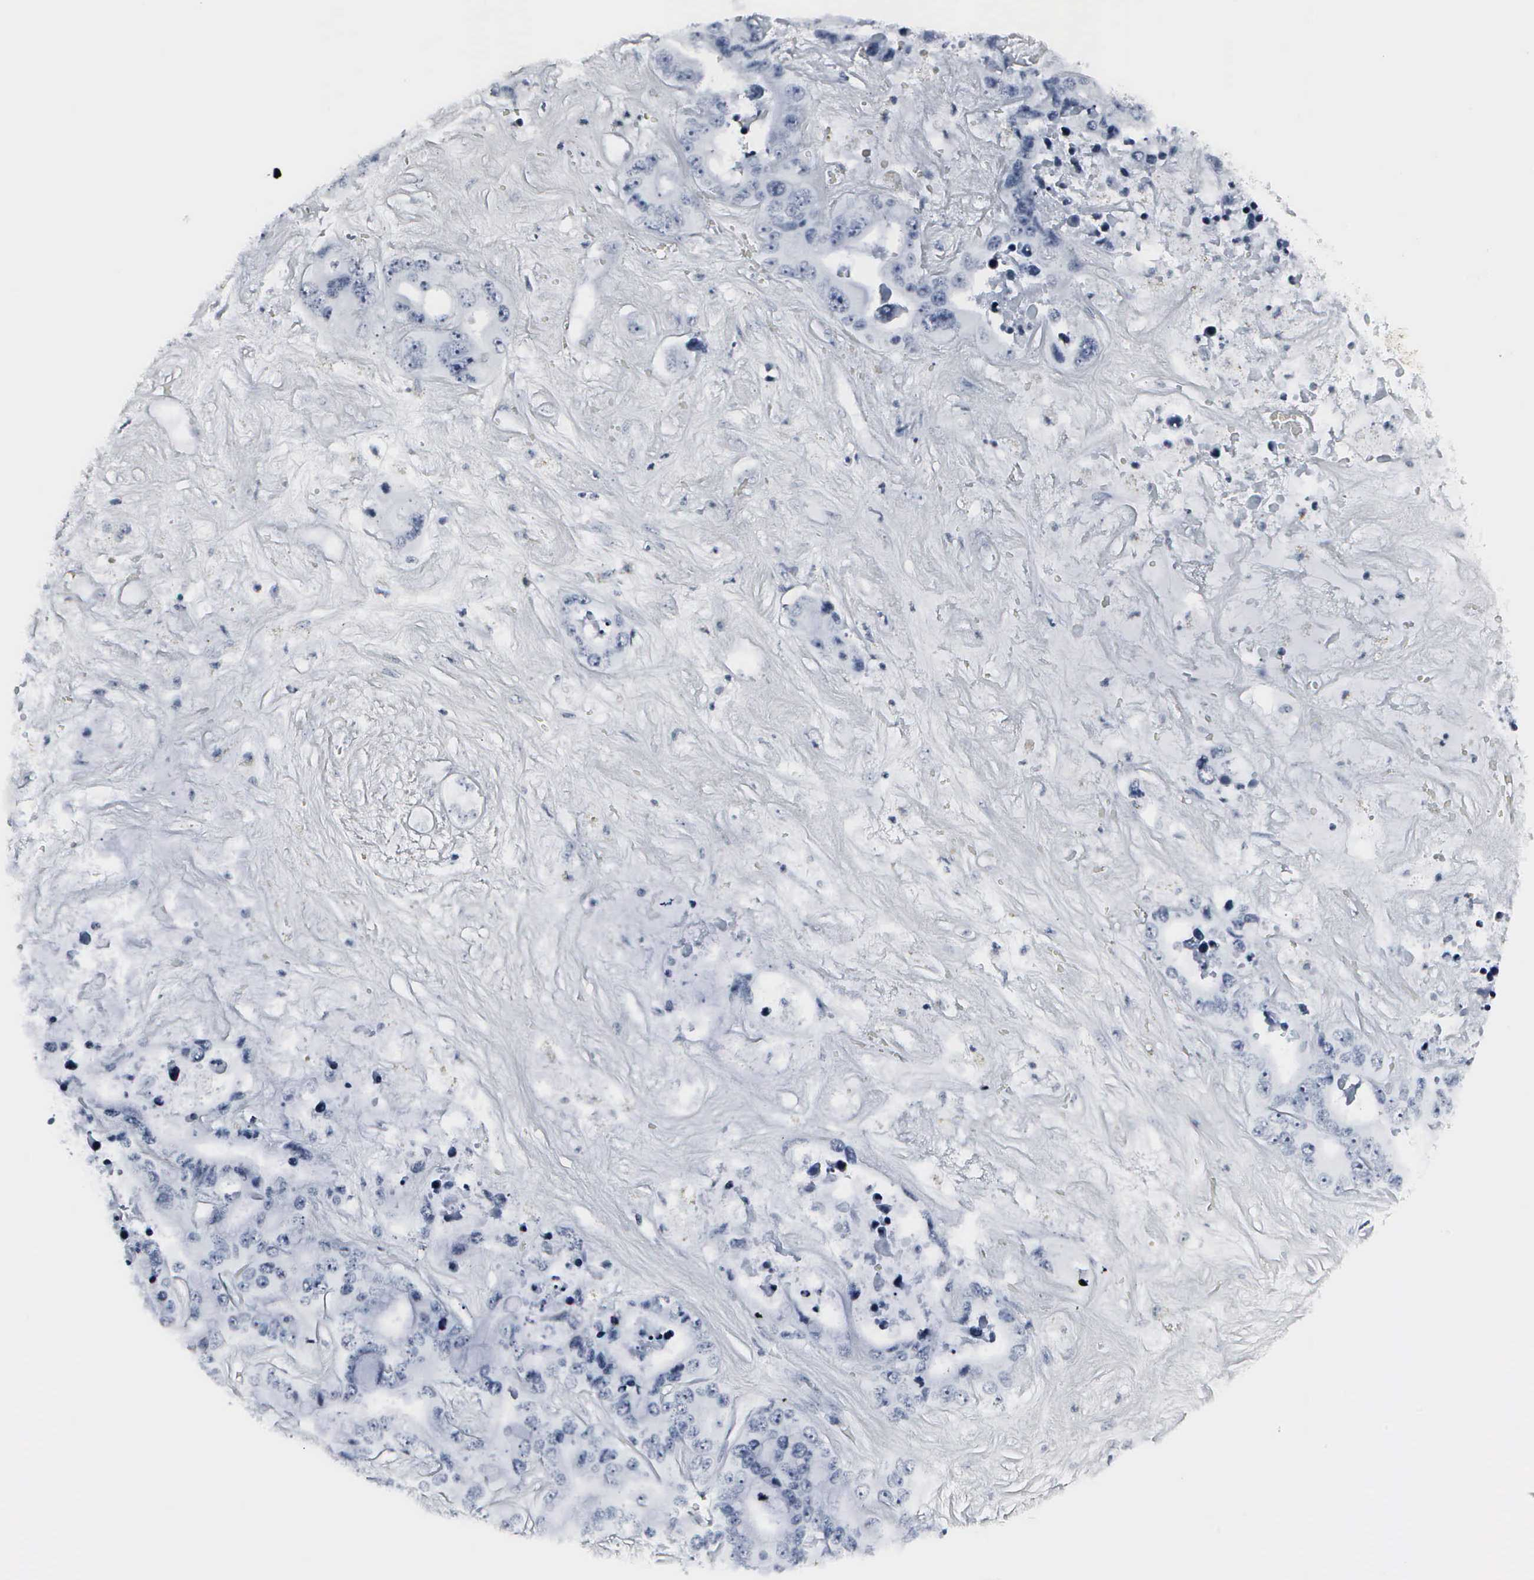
{"staining": {"intensity": "negative", "quantity": "none", "location": "none"}, "tissue": "liver cancer", "cell_type": "Tumor cells", "image_type": "cancer", "snomed": [{"axis": "morphology", "description": "Cholangiocarcinoma"}, {"axis": "topography", "description": "Liver"}], "caption": "A photomicrograph of human liver cancer is negative for staining in tumor cells.", "gene": "DGCR2", "patient": {"sex": "female", "age": 65}}